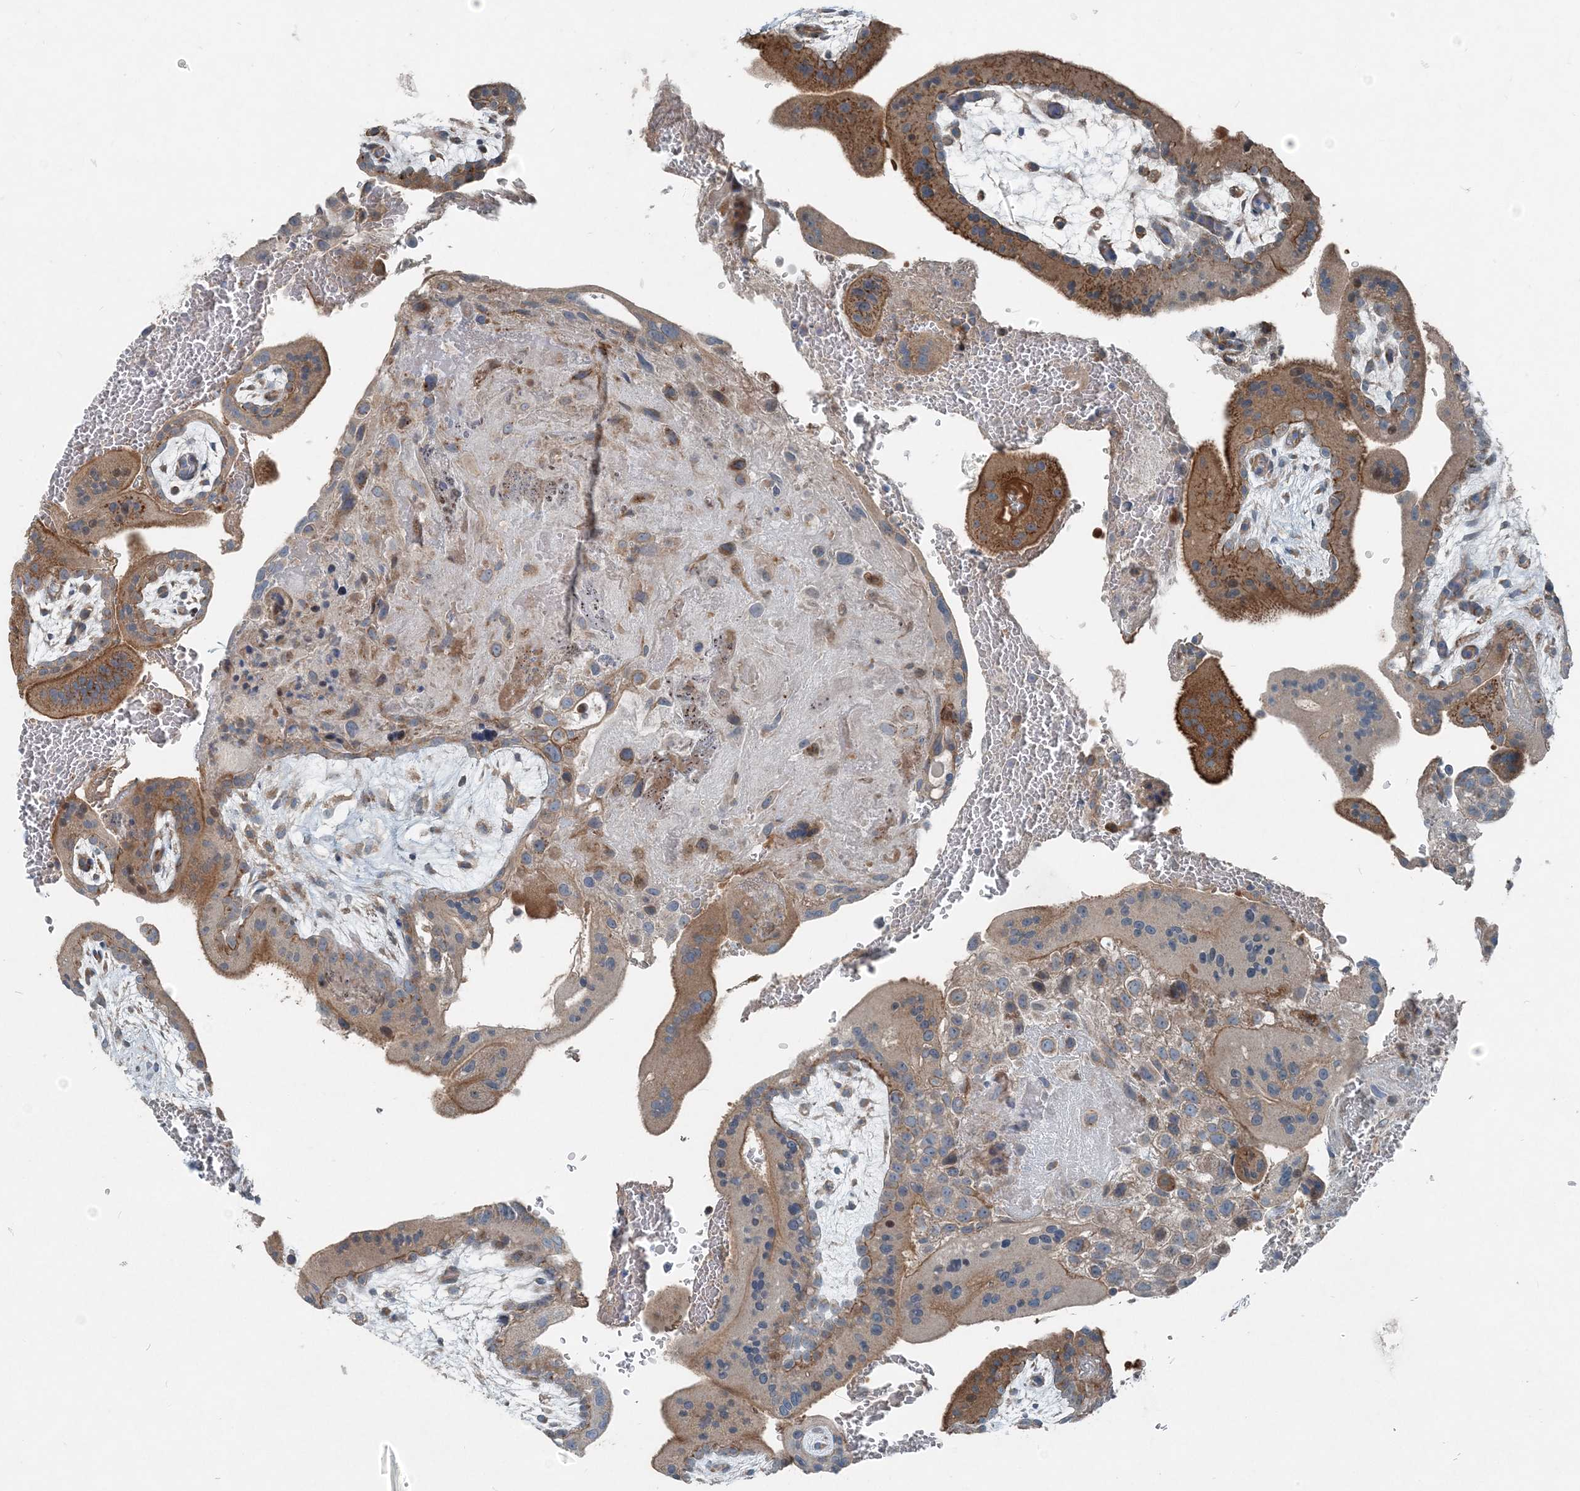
{"staining": {"intensity": "moderate", "quantity": ">75%", "location": "cytoplasmic/membranous"}, "tissue": "placenta", "cell_type": "Decidual cells", "image_type": "normal", "snomed": [{"axis": "morphology", "description": "Normal tissue, NOS"}, {"axis": "topography", "description": "Placenta"}], "caption": "Immunohistochemical staining of normal placenta displays medium levels of moderate cytoplasmic/membranous expression in approximately >75% of decidual cells. Nuclei are stained in blue.", "gene": "INTU", "patient": {"sex": "female", "age": 35}}